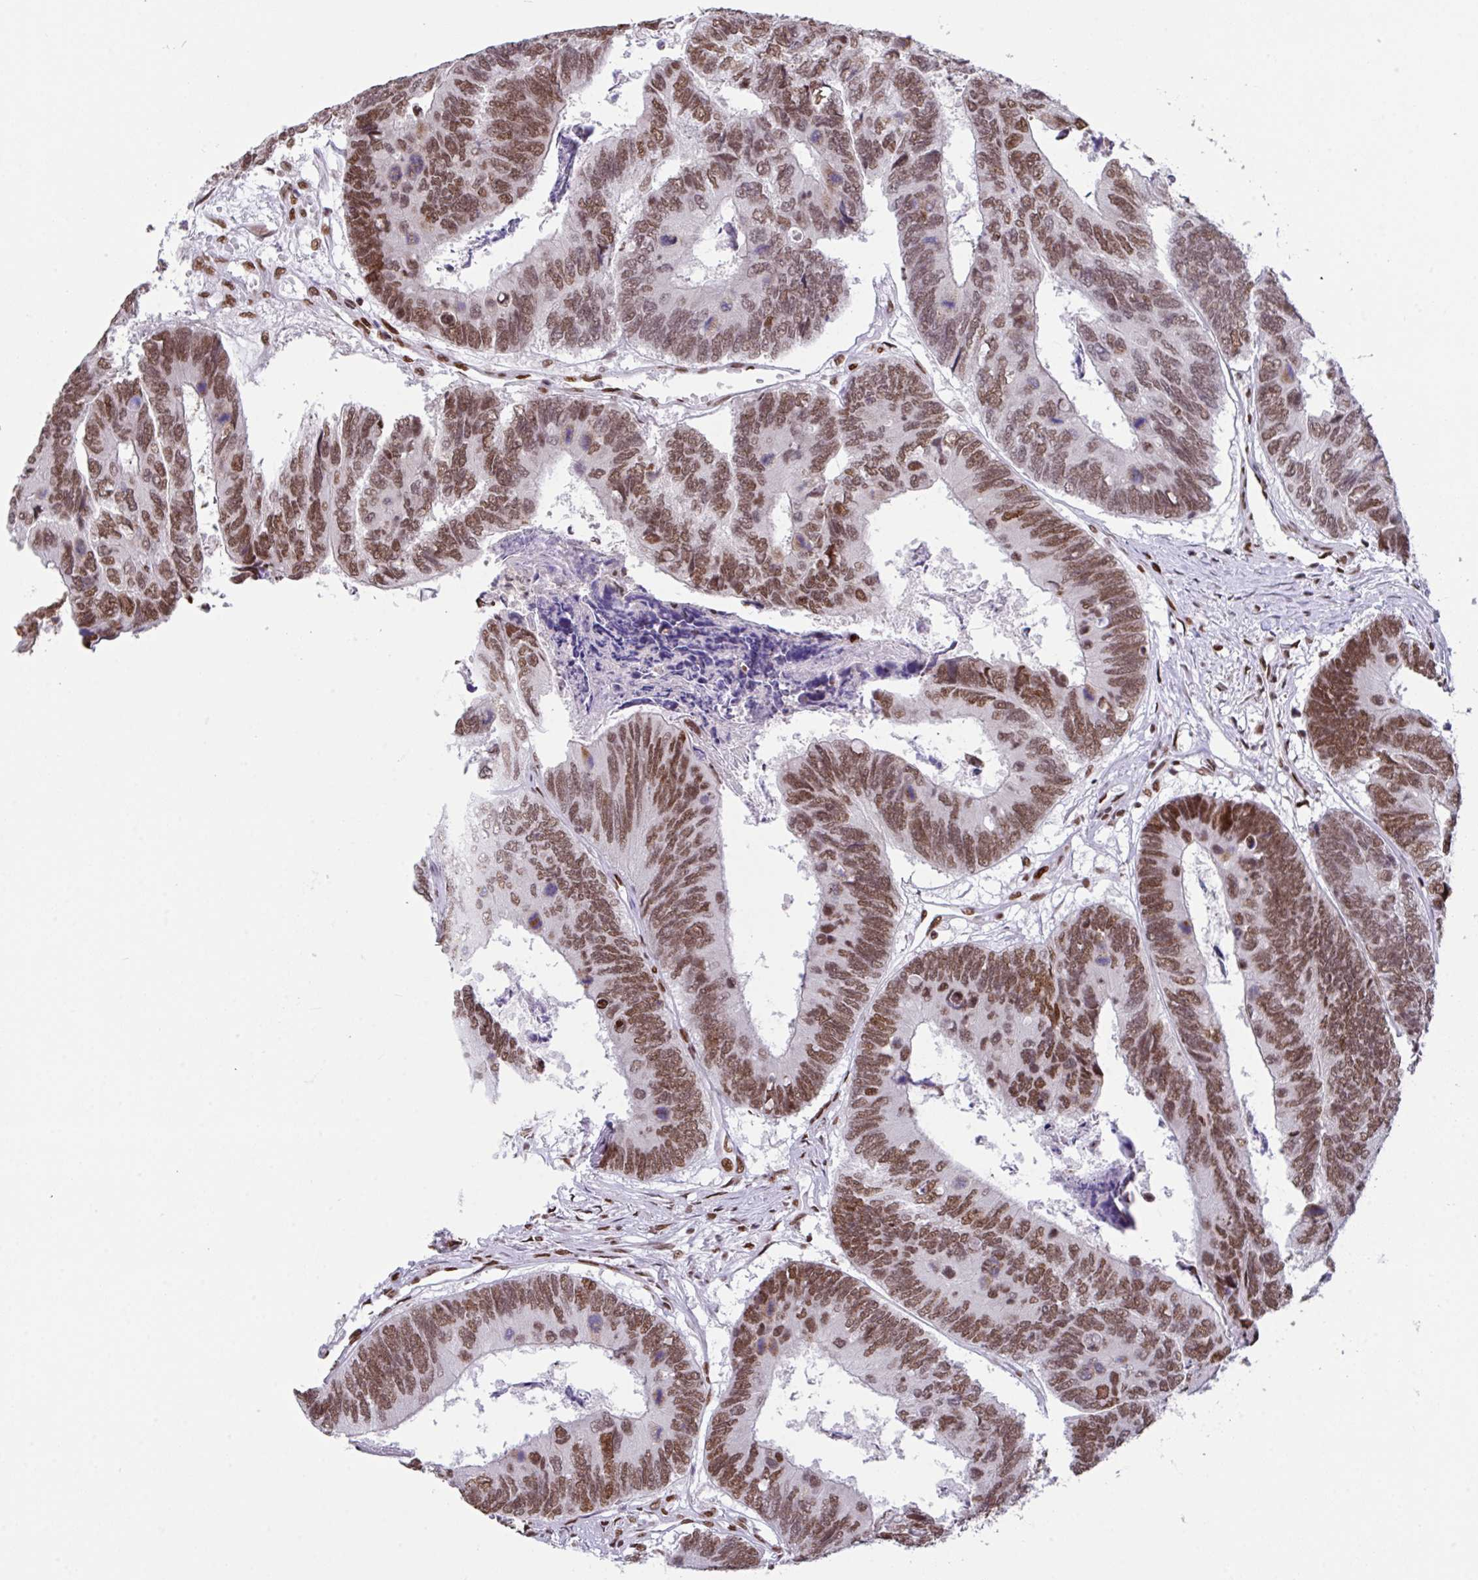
{"staining": {"intensity": "moderate", "quantity": ">75%", "location": "nuclear"}, "tissue": "colorectal cancer", "cell_type": "Tumor cells", "image_type": "cancer", "snomed": [{"axis": "morphology", "description": "Adenocarcinoma, NOS"}, {"axis": "topography", "description": "Colon"}], "caption": "High-magnification brightfield microscopy of adenocarcinoma (colorectal) stained with DAB (brown) and counterstained with hematoxylin (blue). tumor cells exhibit moderate nuclear expression is identified in about>75% of cells.", "gene": "CLP1", "patient": {"sex": "female", "age": 67}}